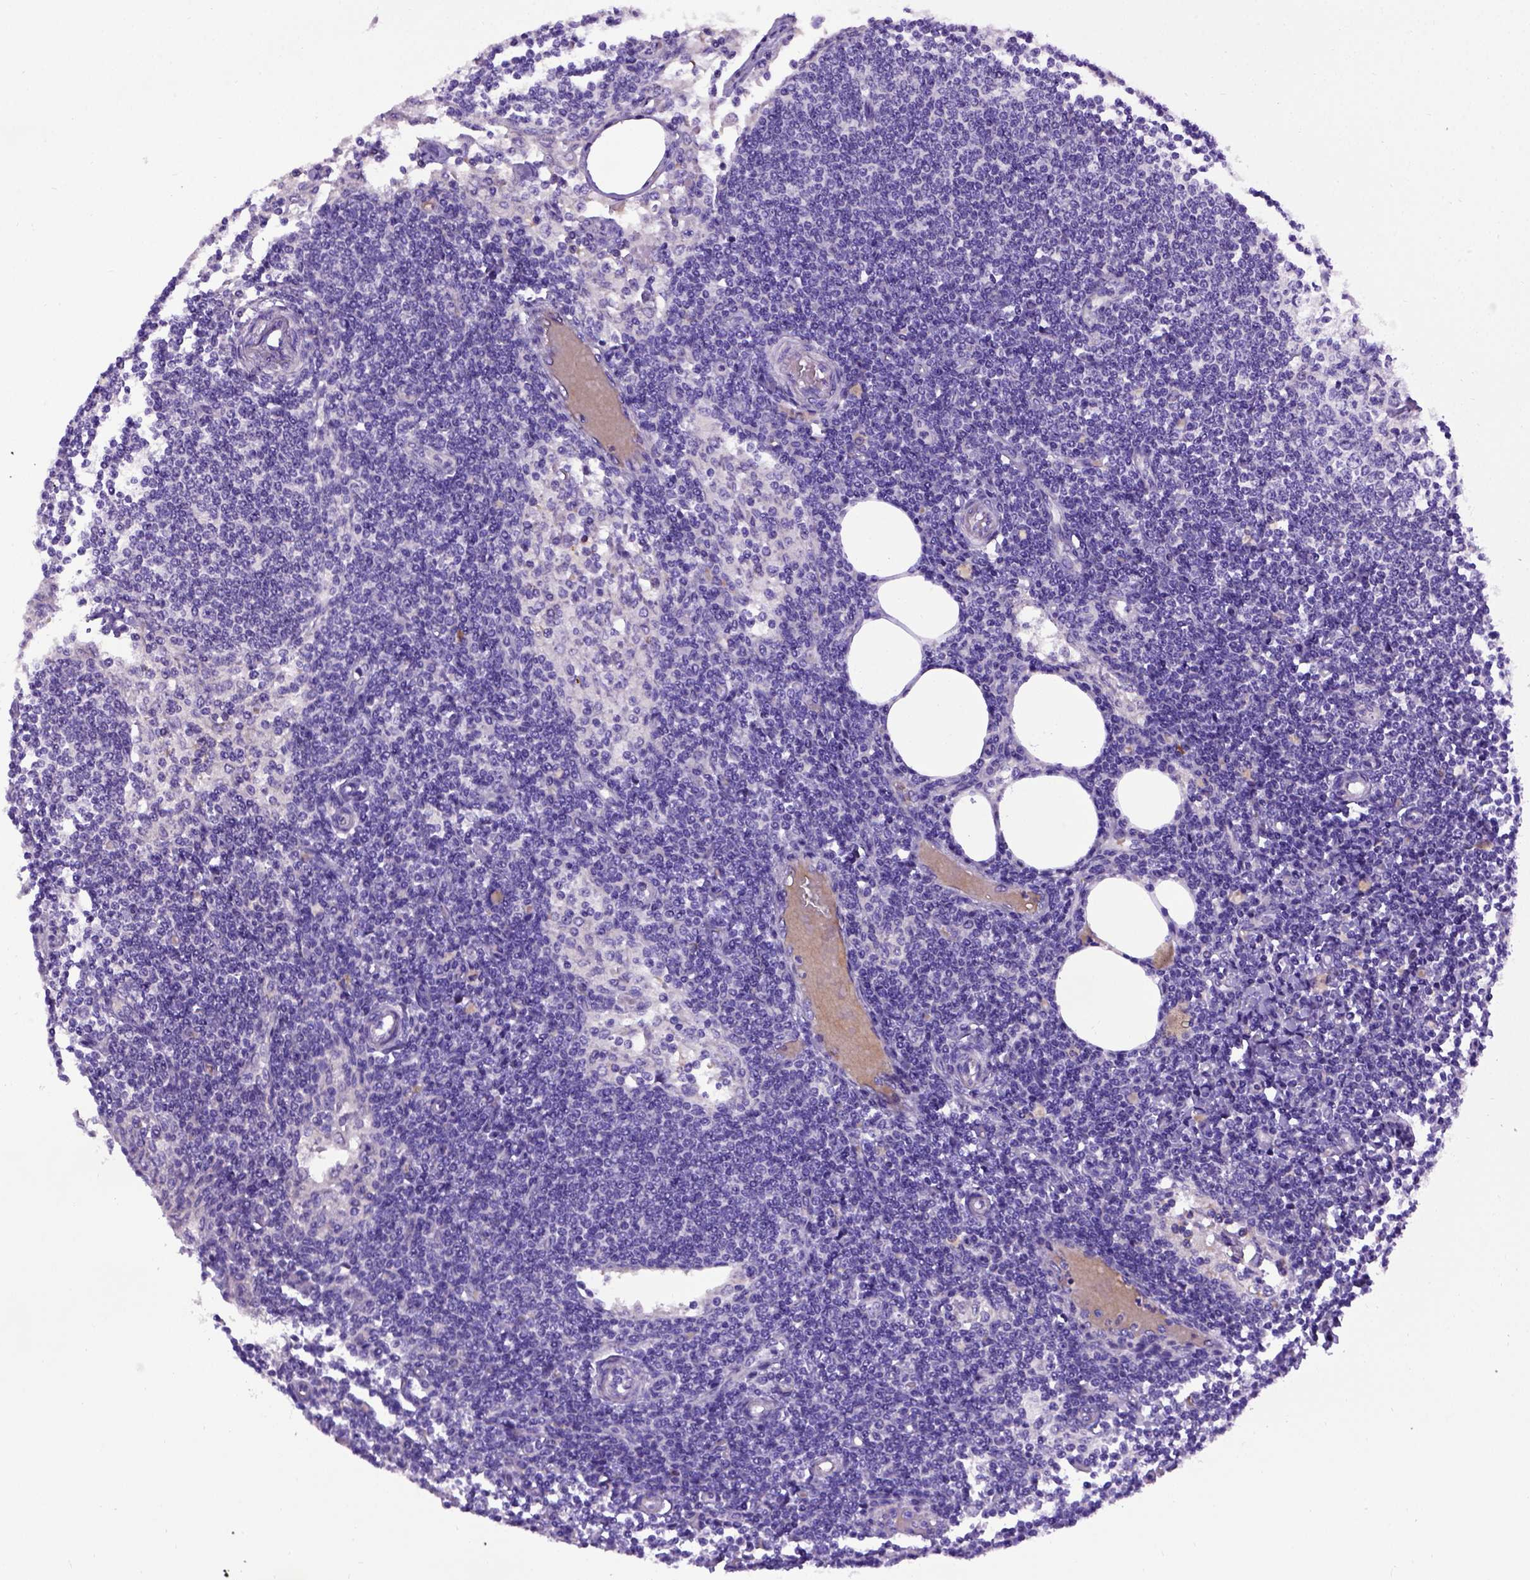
{"staining": {"intensity": "negative", "quantity": "none", "location": "none"}, "tissue": "lymph node", "cell_type": "Germinal center cells", "image_type": "normal", "snomed": [{"axis": "morphology", "description": "Normal tissue, NOS"}, {"axis": "topography", "description": "Lymph node"}], "caption": "IHC micrograph of benign lymph node: lymph node stained with DAB reveals no significant protein expression in germinal center cells.", "gene": "ADAM12", "patient": {"sex": "female", "age": 69}}